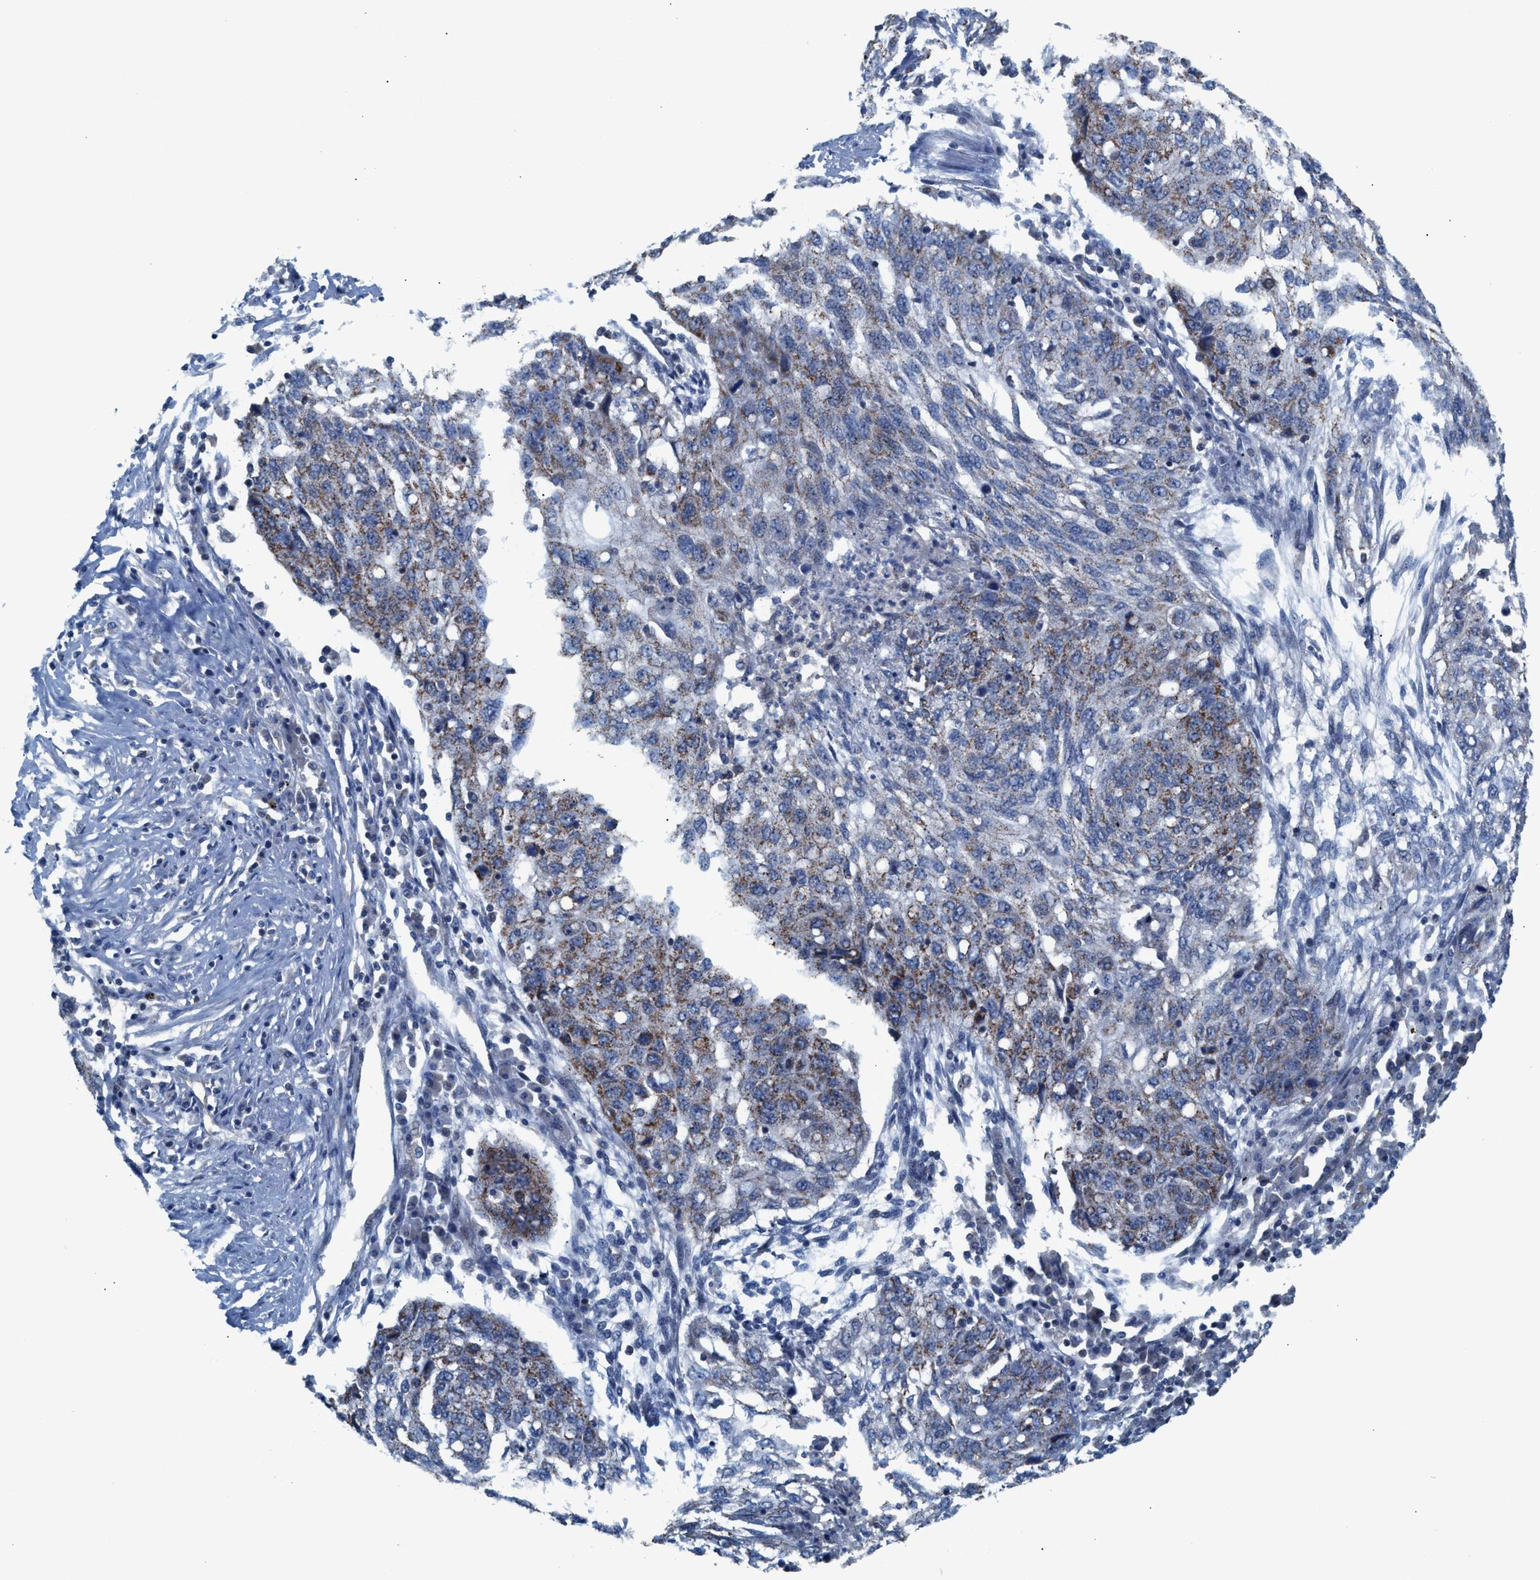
{"staining": {"intensity": "moderate", "quantity": ">75%", "location": "cytoplasmic/membranous"}, "tissue": "lung cancer", "cell_type": "Tumor cells", "image_type": "cancer", "snomed": [{"axis": "morphology", "description": "Squamous cell carcinoma, NOS"}, {"axis": "topography", "description": "Lung"}], "caption": "DAB immunohistochemical staining of human lung squamous cell carcinoma shows moderate cytoplasmic/membranous protein positivity in approximately >75% of tumor cells.", "gene": "MRM1", "patient": {"sex": "female", "age": 63}}